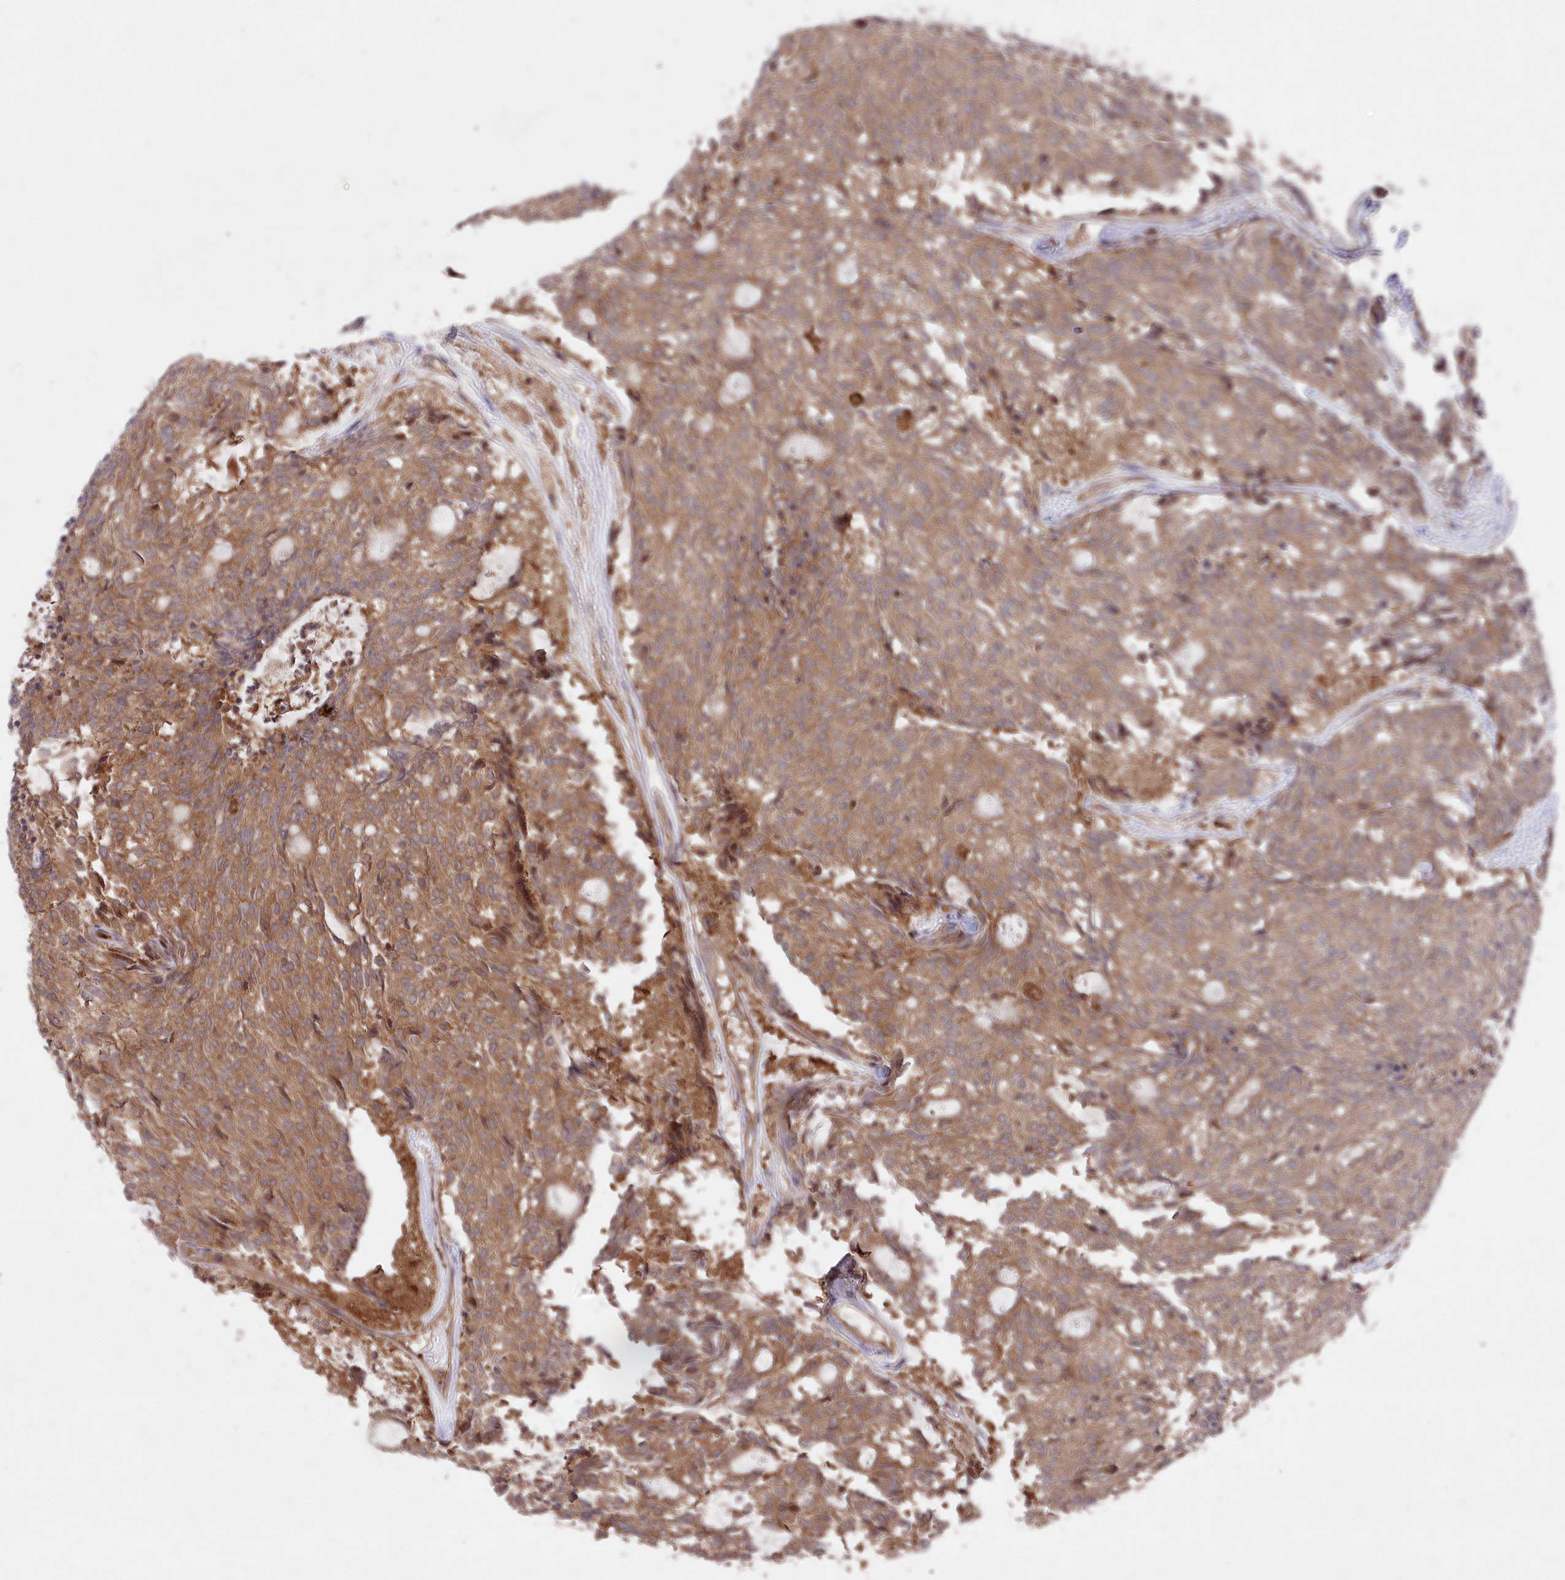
{"staining": {"intensity": "moderate", "quantity": ">75%", "location": "cytoplasmic/membranous"}, "tissue": "carcinoid", "cell_type": "Tumor cells", "image_type": "cancer", "snomed": [{"axis": "morphology", "description": "Carcinoid, malignant, NOS"}, {"axis": "topography", "description": "Pancreas"}], "caption": "Immunohistochemistry (IHC) of carcinoid demonstrates medium levels of moderate cytoplasmic/membranous positivity in about >75% of tumor cells.", "gene": "PPP1R21", "patient": {"sex": "female", "age": 54}}